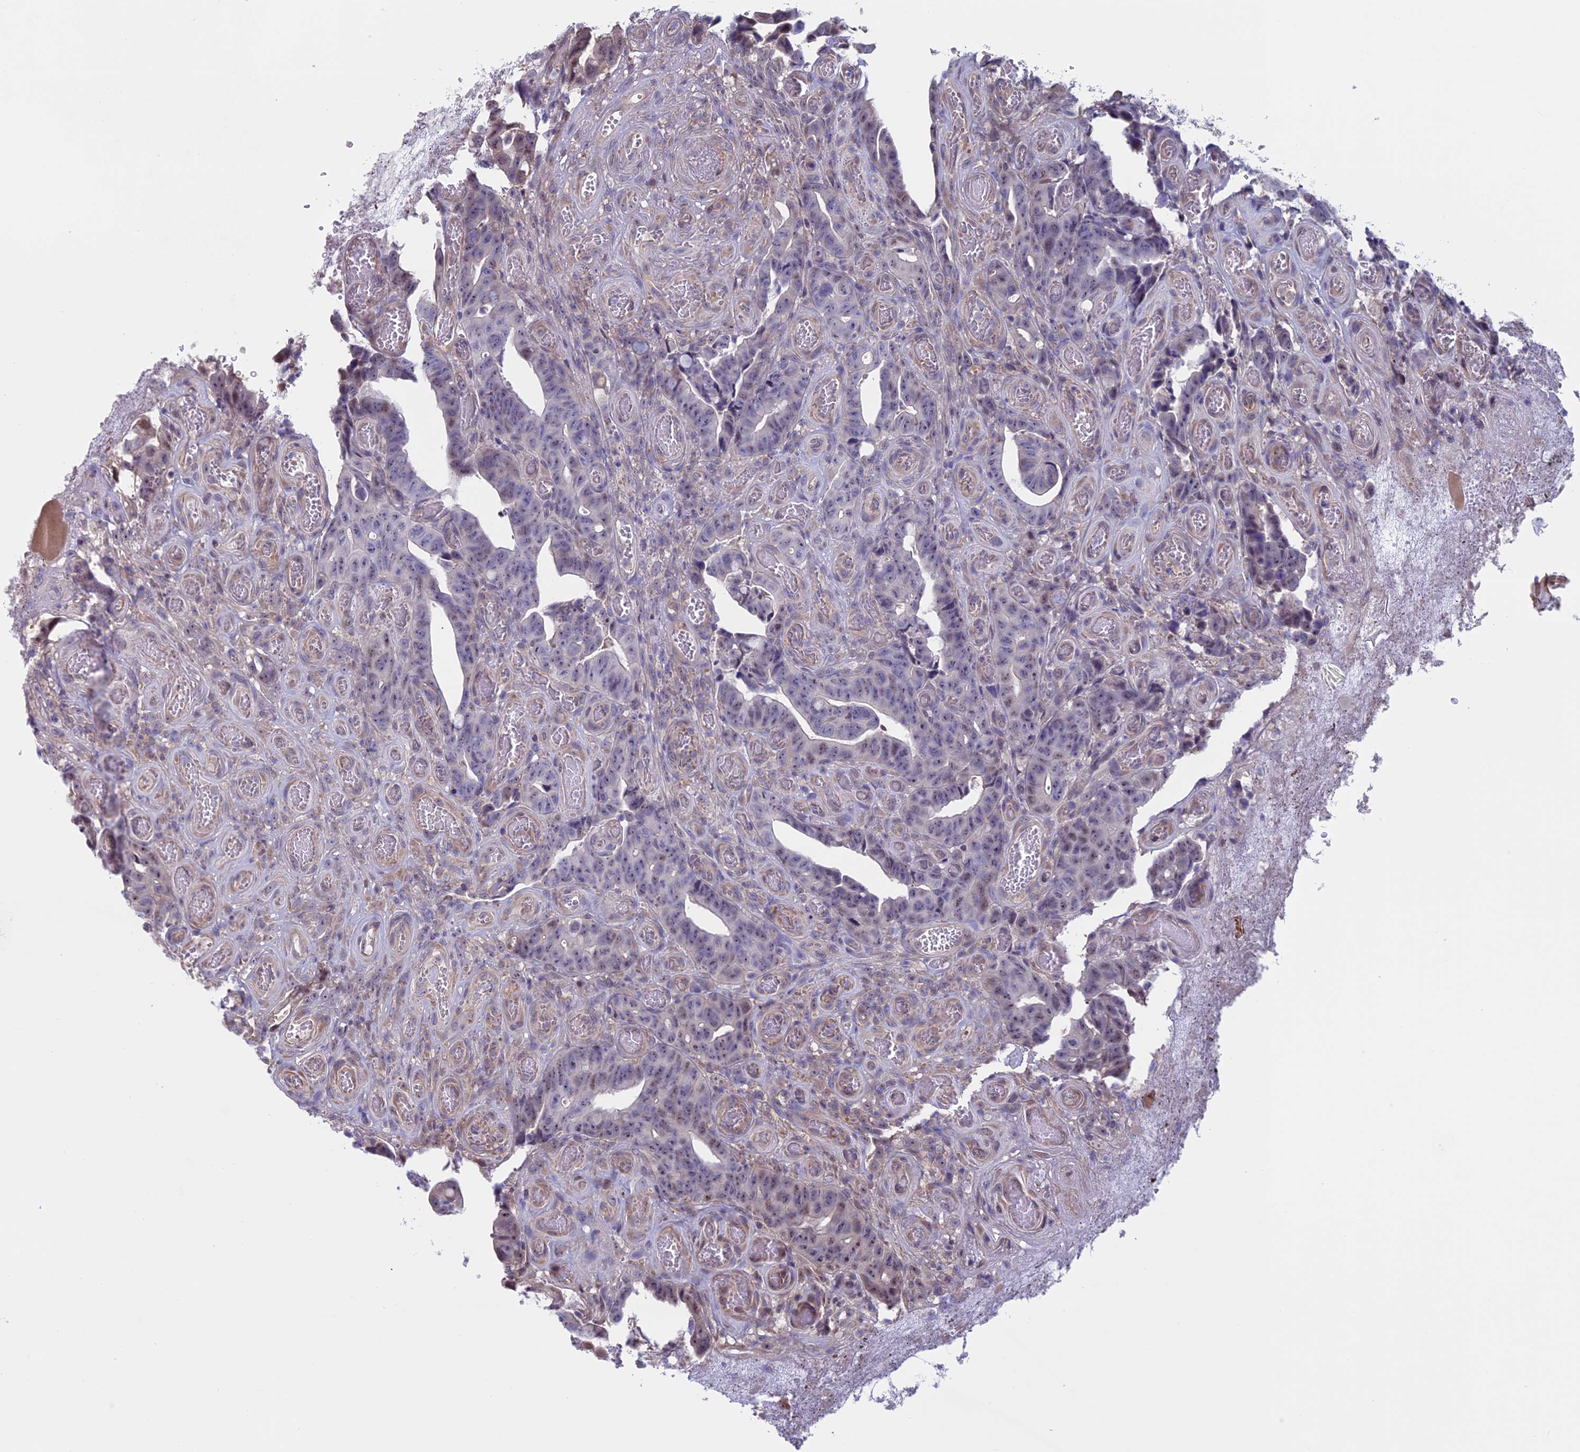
{"staining": {"intensity": "weak", "quantity": "25%-75%", "location": "nuclear"}, "tissue": "colorectal cancer", "cell_type": "Tumor cells", "image_type": "cancer", "snomed": [{"axis": "morphology", "description": "Adenocarcinoma, NOS"}, {"axis": "topography", "description": "Colon"}], "caption": "DAB (3,3'-diaminobenzidine) immunohistochemical staining of human colorectal adenocarcinoma displays weak nuclear protein staining in approximately 25%-75% of tumor cells.", "gene": "SLC1A6", "patient": {"sex": "female", "age": 82}}